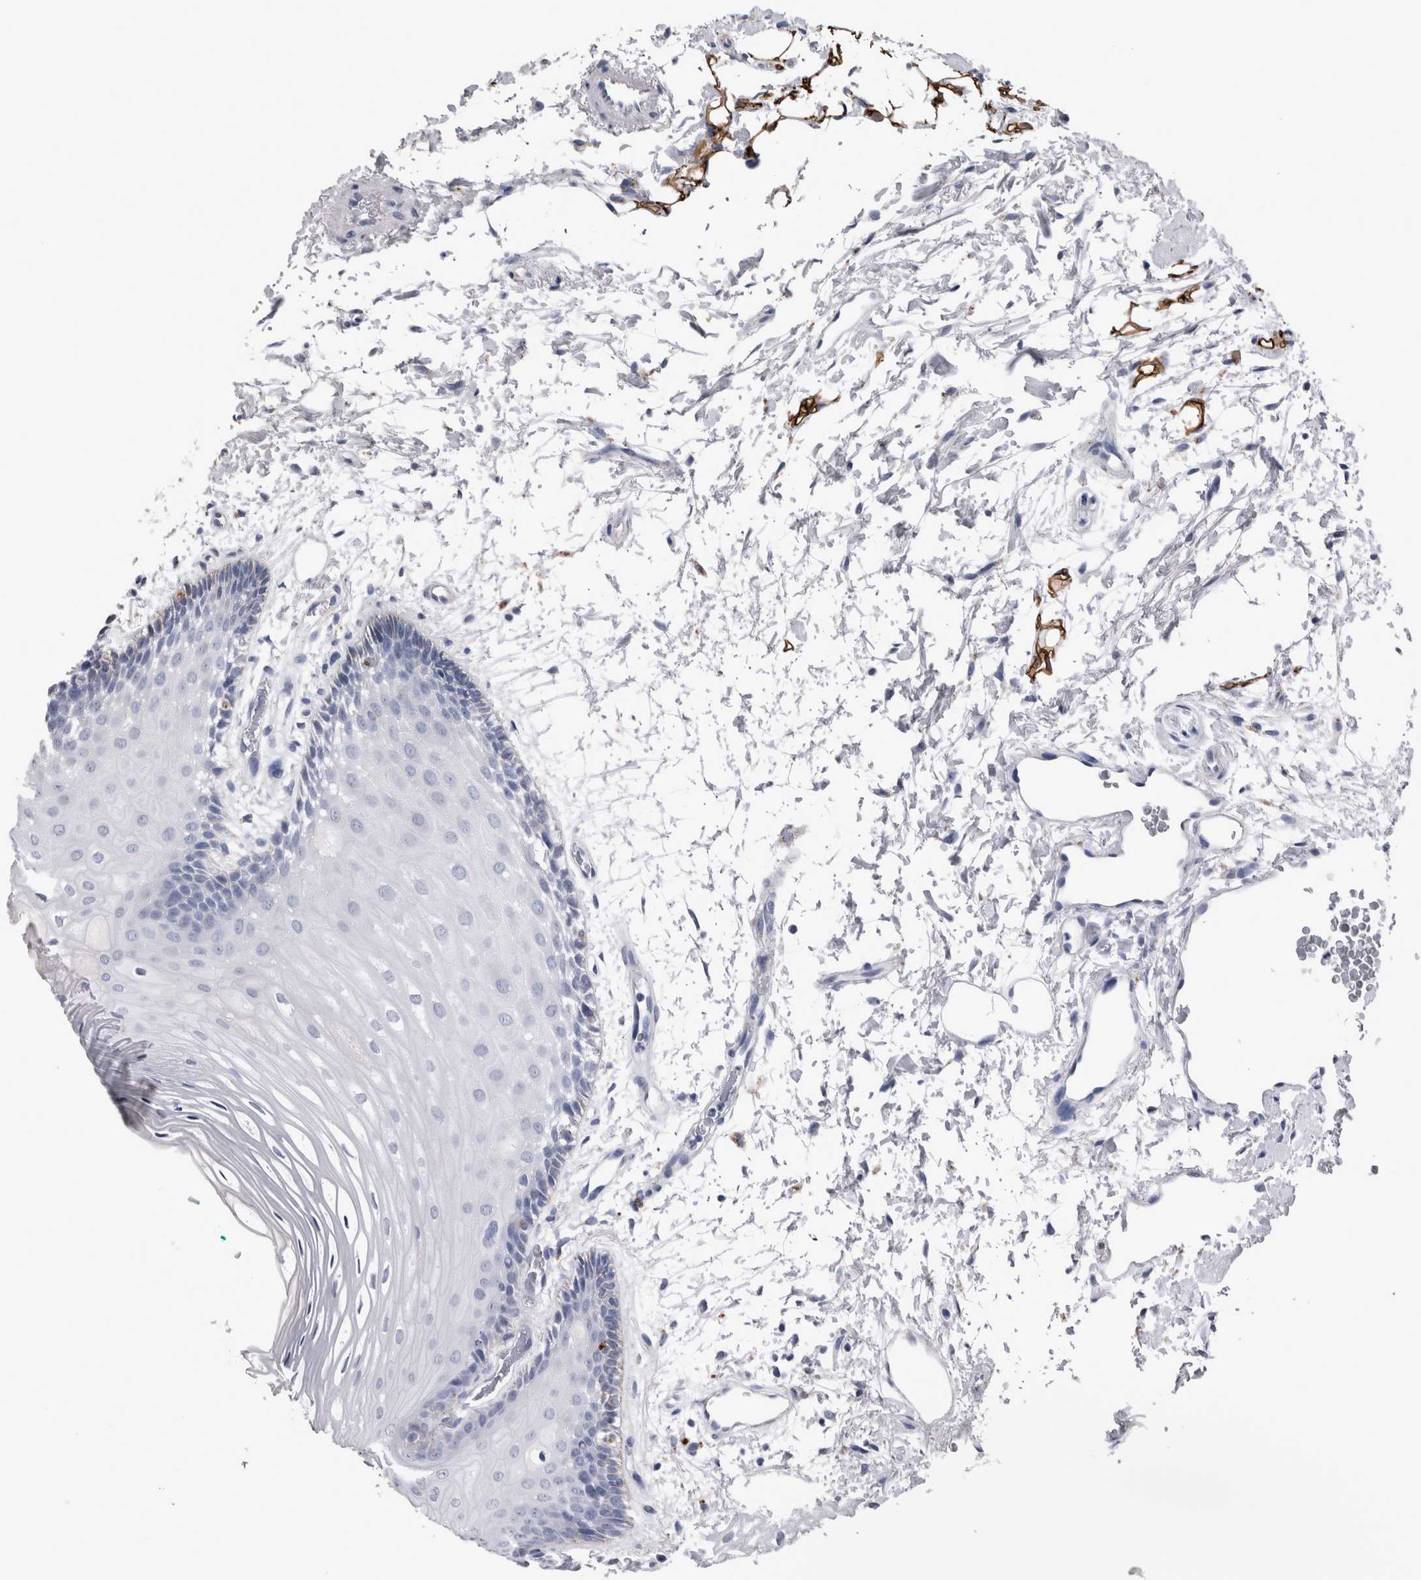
{"staining": {"intensity": "negative", "quantity": "none", "location": "none"}, "tissue": "oral mucosa", "cell_type": "Squamous epithelial cells", "image_type": "normal", "snomed": [{"axis": "morphology", "description": "Normal tissue, NOS"}, {"axis": "topography", "description": "Skeletal muscle"}, {"axis": "topography", "description": "Oral tissue"}, {"axis": "topography", "description": "Peripheral nerve tissue"}], "caption": "Protein analysis of benign oral mucosa demonstrates no significant staining in squamous epithelial cells. The staining is performed using DAB brown chromogen with nuclei counter-stained in using hematoxylin.", "gene": "DPP7", "patient": {"sex": "female", "age": 84}}